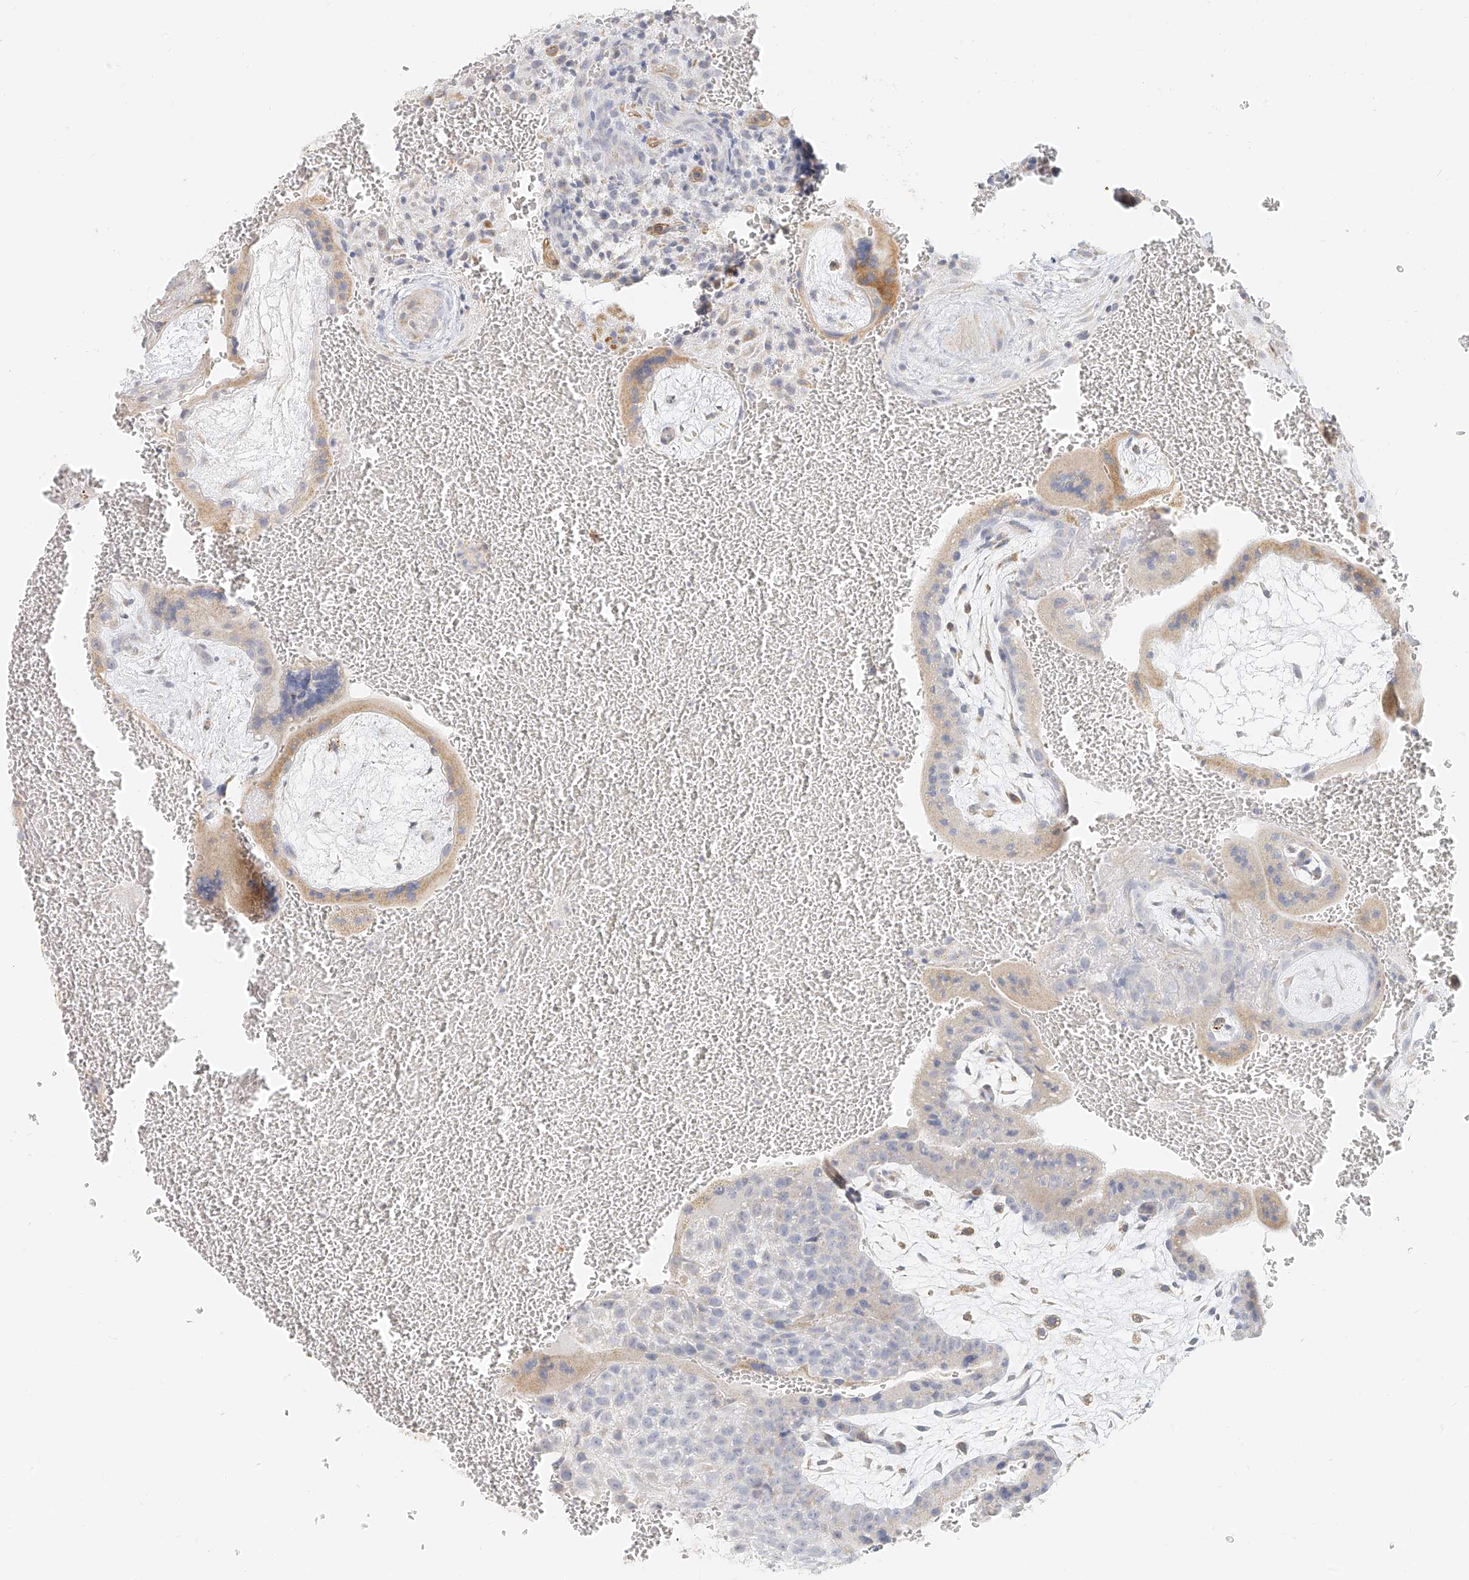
{"staining": {"intensity": "weak", "quantity": "25%-75%", "location": "cytoplasmic/membranous"}, "tissue": "placenta", "cell_type": "Trophoblastic cells", "image_type": "normal", "snomed": [{"axis": "morphology", "description": "Normal tissue, NOS"}, {"axis": "topography", "description": "Placenta"}], "caption": "Immunohistochemical staining of normal placenta shows low levels of weak cytoplasmic/membranous expression in approximately 25%-75% of trophoblastic cells.", "gene": "CXorf58", "patient": {"sex": "female", "age": 35}}